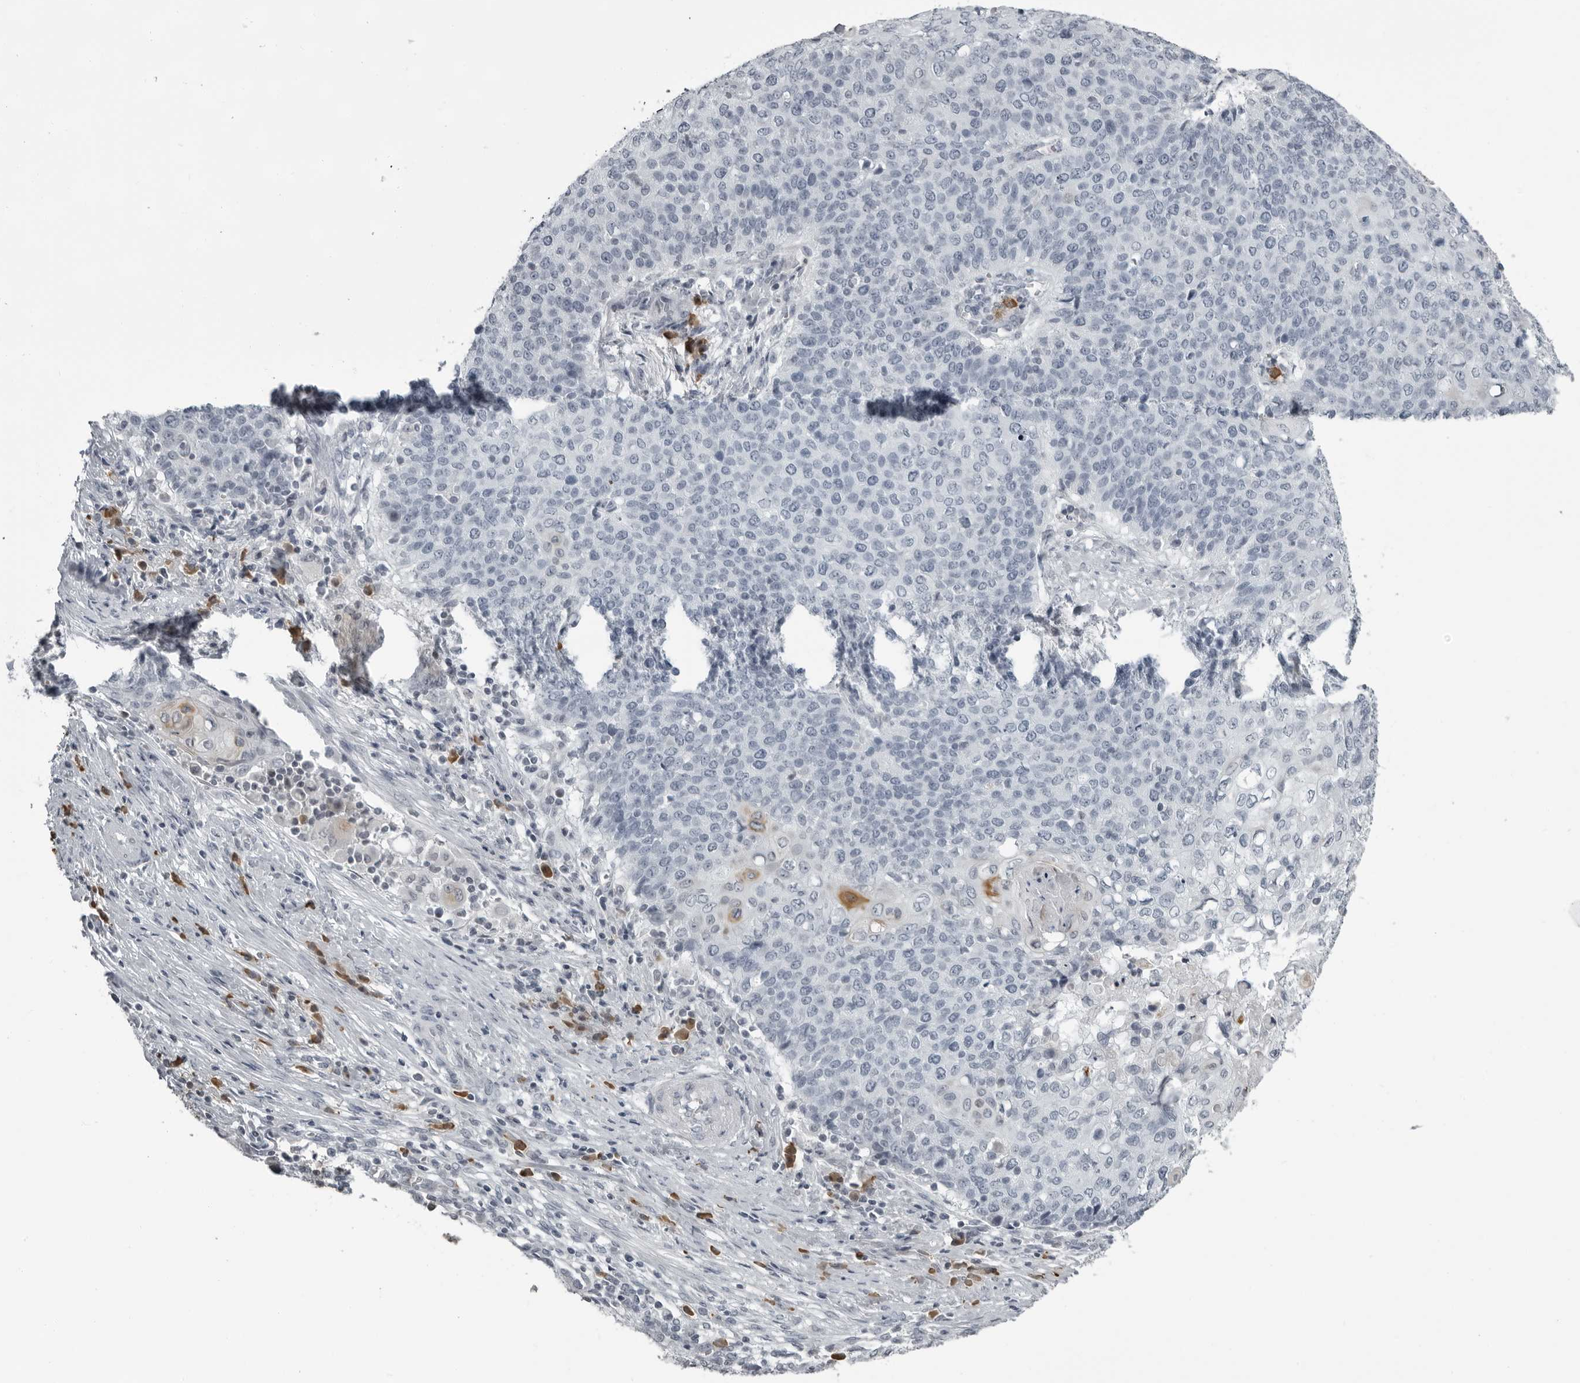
{"staining": {"intensity": "negative", "quantity": "none", "location": "none"}, "tissue": "cervical cancer", "cell_type": "Tumor cells", "image_type": "cancer", "snomed": [{"axis": "morphology", "description": "Squamous cell carcinoma, NOS"}, {"axis": "topography", "description": "Cervix"}], "caption": "A micrograph of human cervical cancer is negative for staining in tumor cells. Brightfield microscopy of IHC stained with DAB (3,3'-diaminobenzidine) (brown) and hematoxylin (blue), captured at high magnification.", "gene": "RTCA", "patient": {"sex": "female", "age": 39}}